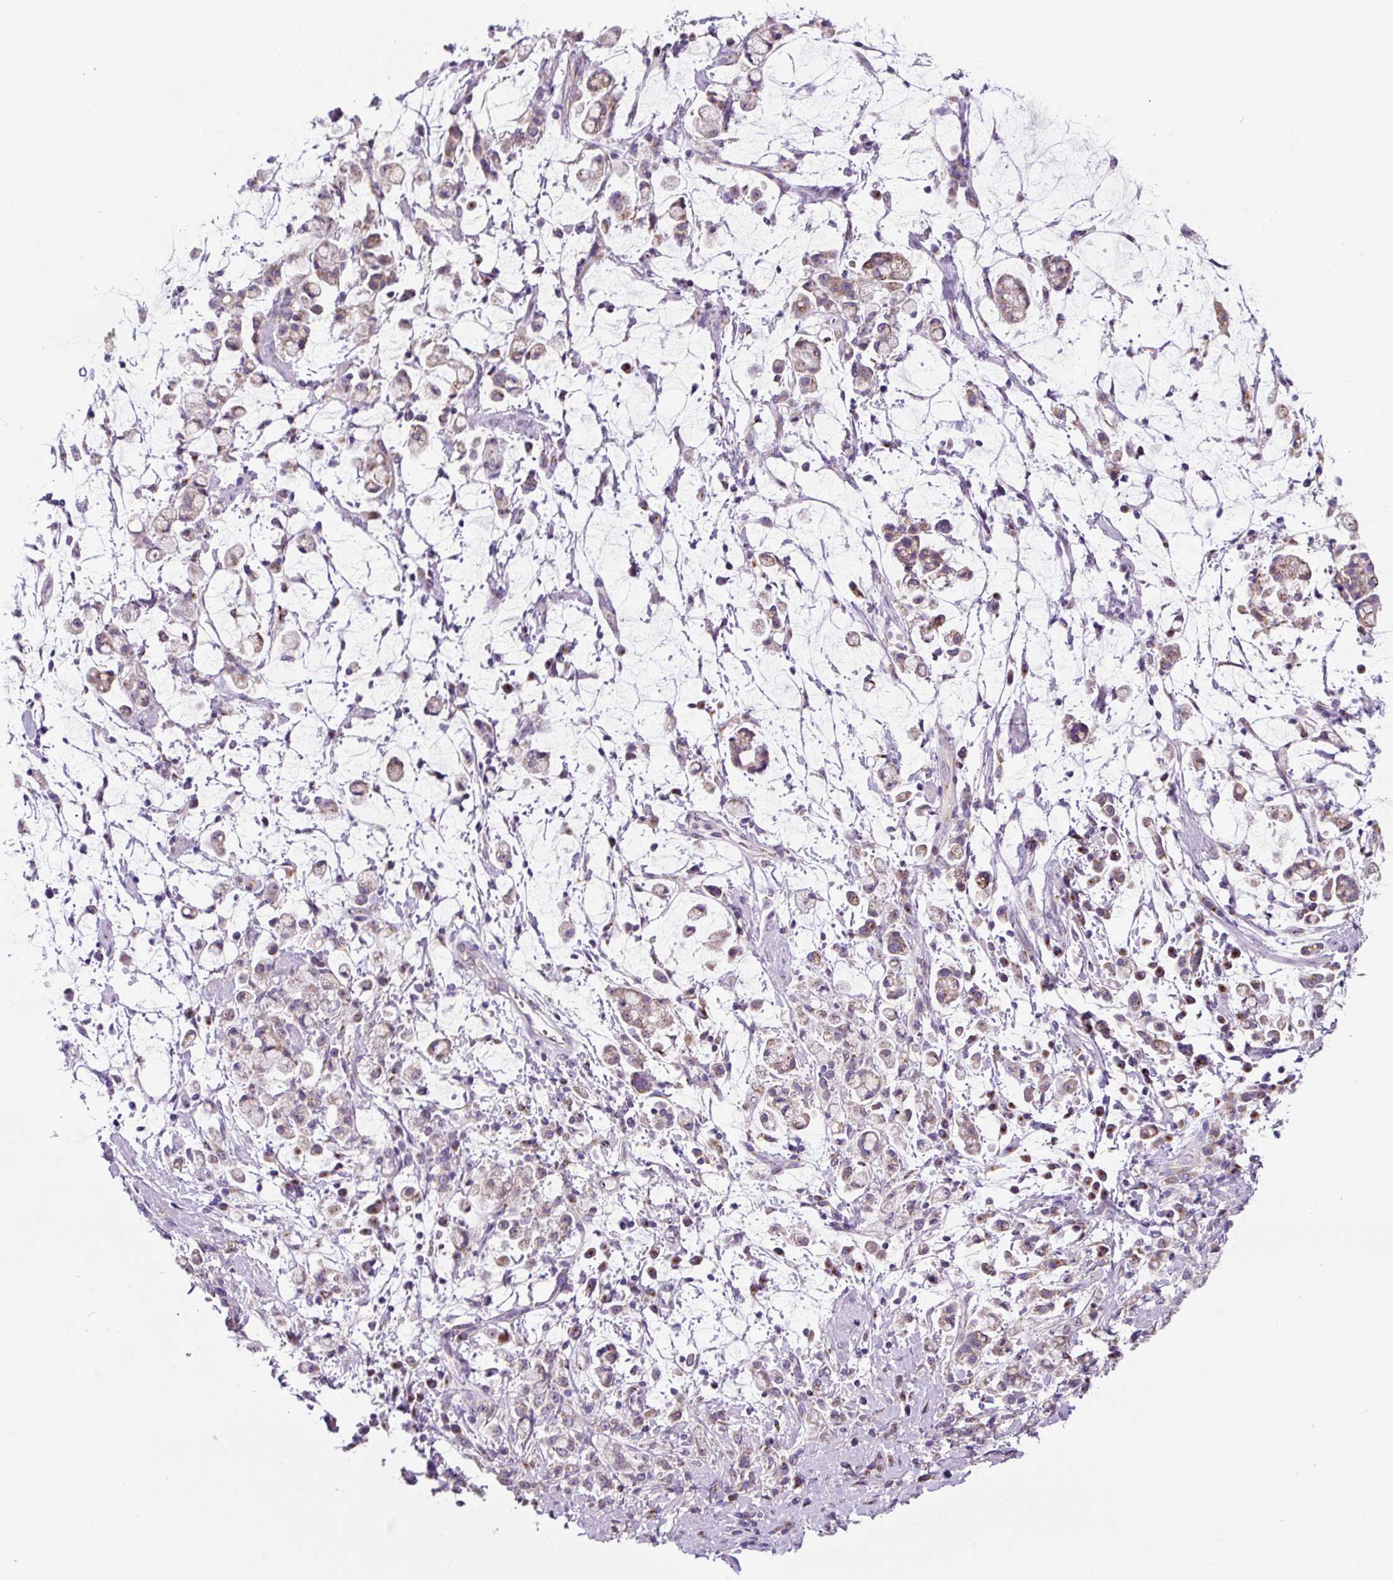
{"staining": {"intensity": "moderate", "quantity": ">75%", "location": "cytoplasmic/membranous"}, "tissue": "stomach cancer", "cell_type": "Tumor cells", "image_type": "cancer", "snomed": [{"axis": "morphology", "description": "Adenocarcinoma, NOS"}, {"axis": "topography", "description": "Stomach"}], "caption": "An immunohistochemistry histopathology image of tumor tissue is shown. Protein staining in brown labels moderate cytoplasmic/membranous positivity in stomach cancer within tumor cells.", "gene": "GORASP1", "patient": {"sex": "female", "age": 60}}